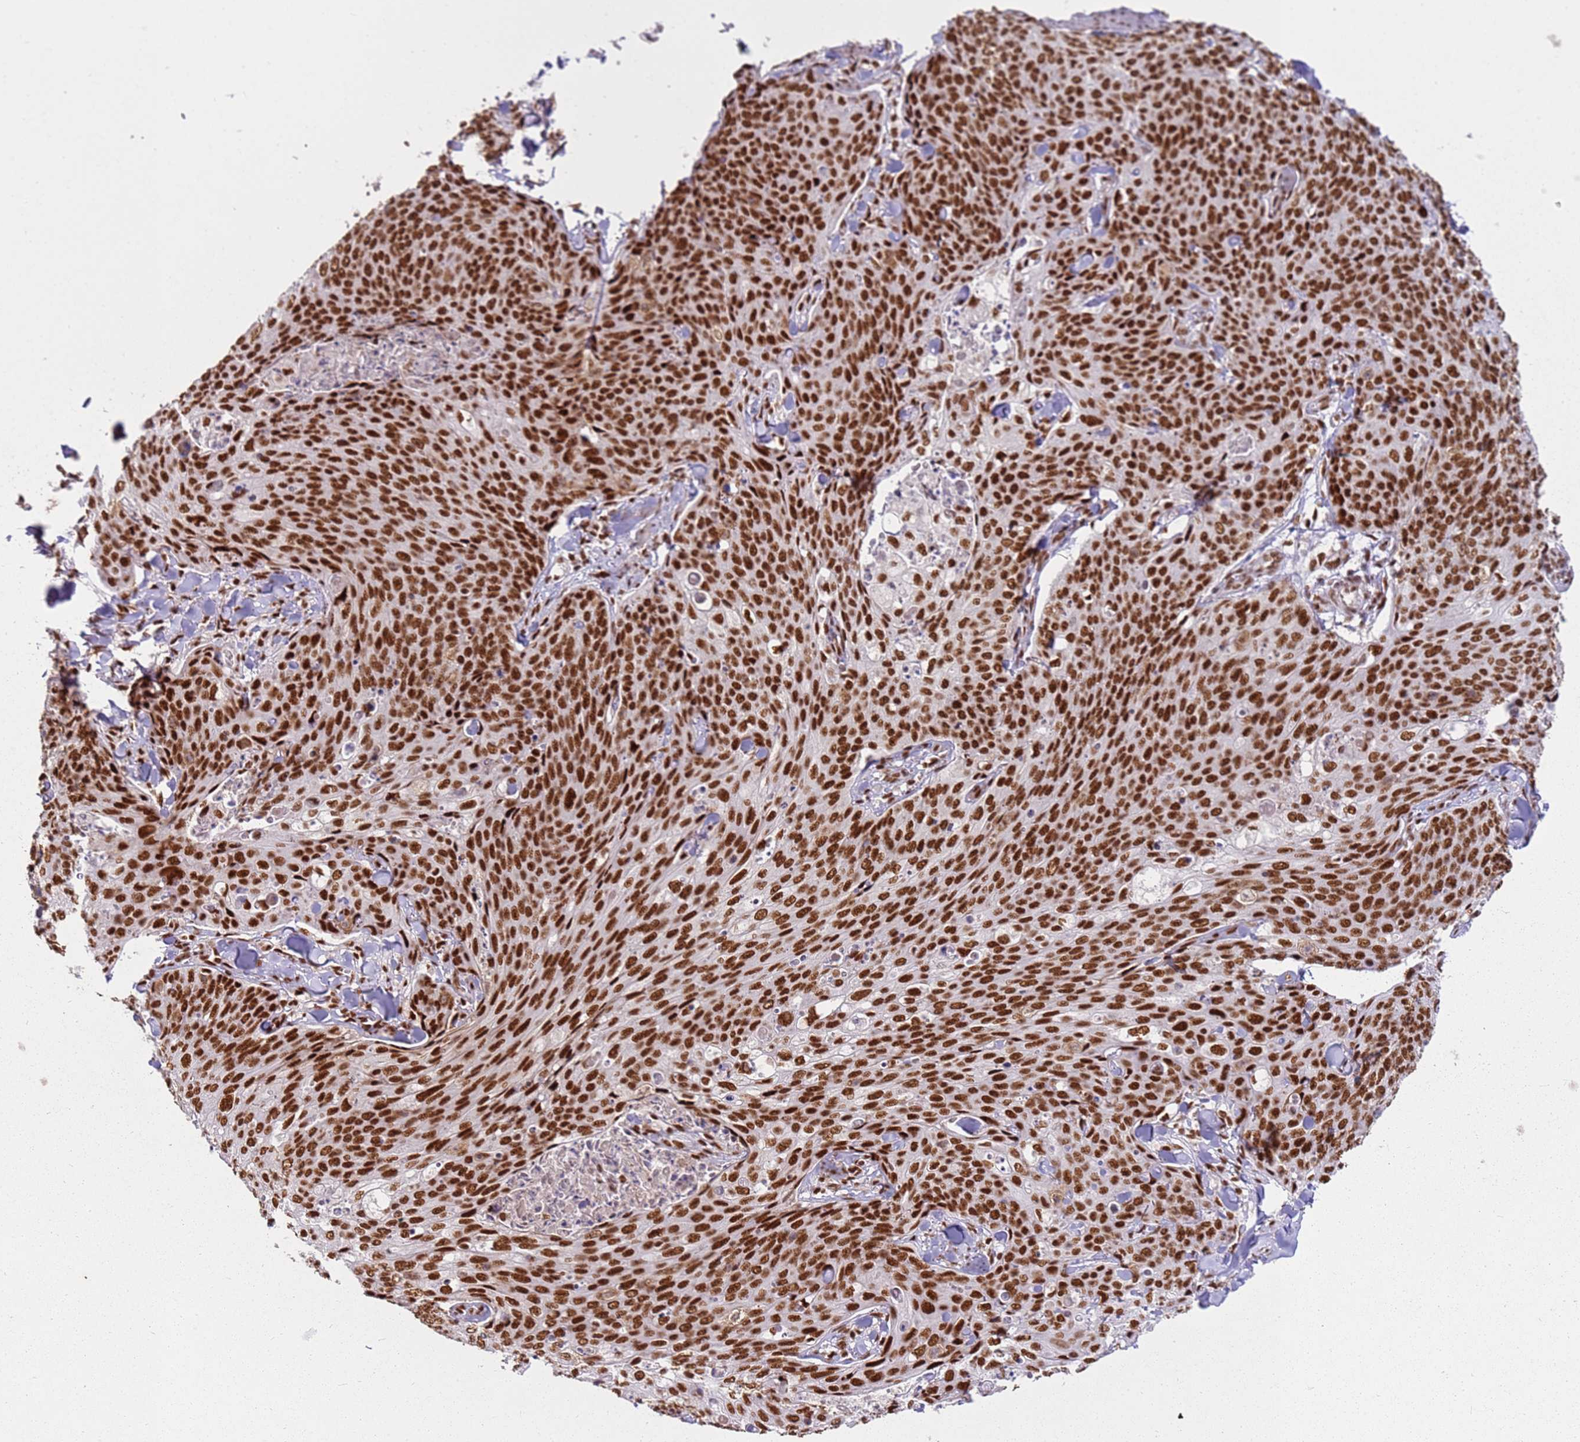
{"staining": {"intensity": "strong", "quantity": ">75%", "location": "nuclear"}, "tissue": "skin cancer", "cell_type": "Tumor cells", "image_type": "cancer", "snomed": [{"axis": "morphology", "description": "Squamous cell carcinoma, NOS"}, {"axis": "topography", "description": "Skin"}, {"axis": "topography", "description": "Vulva"}], "caption": "Protein analysis of skin cancer tissue shows strong nuclear positivity in approximately >75% of tumor cells.", "gene": "TENT4A", "patient": {"sex": "female", "age": 85}}